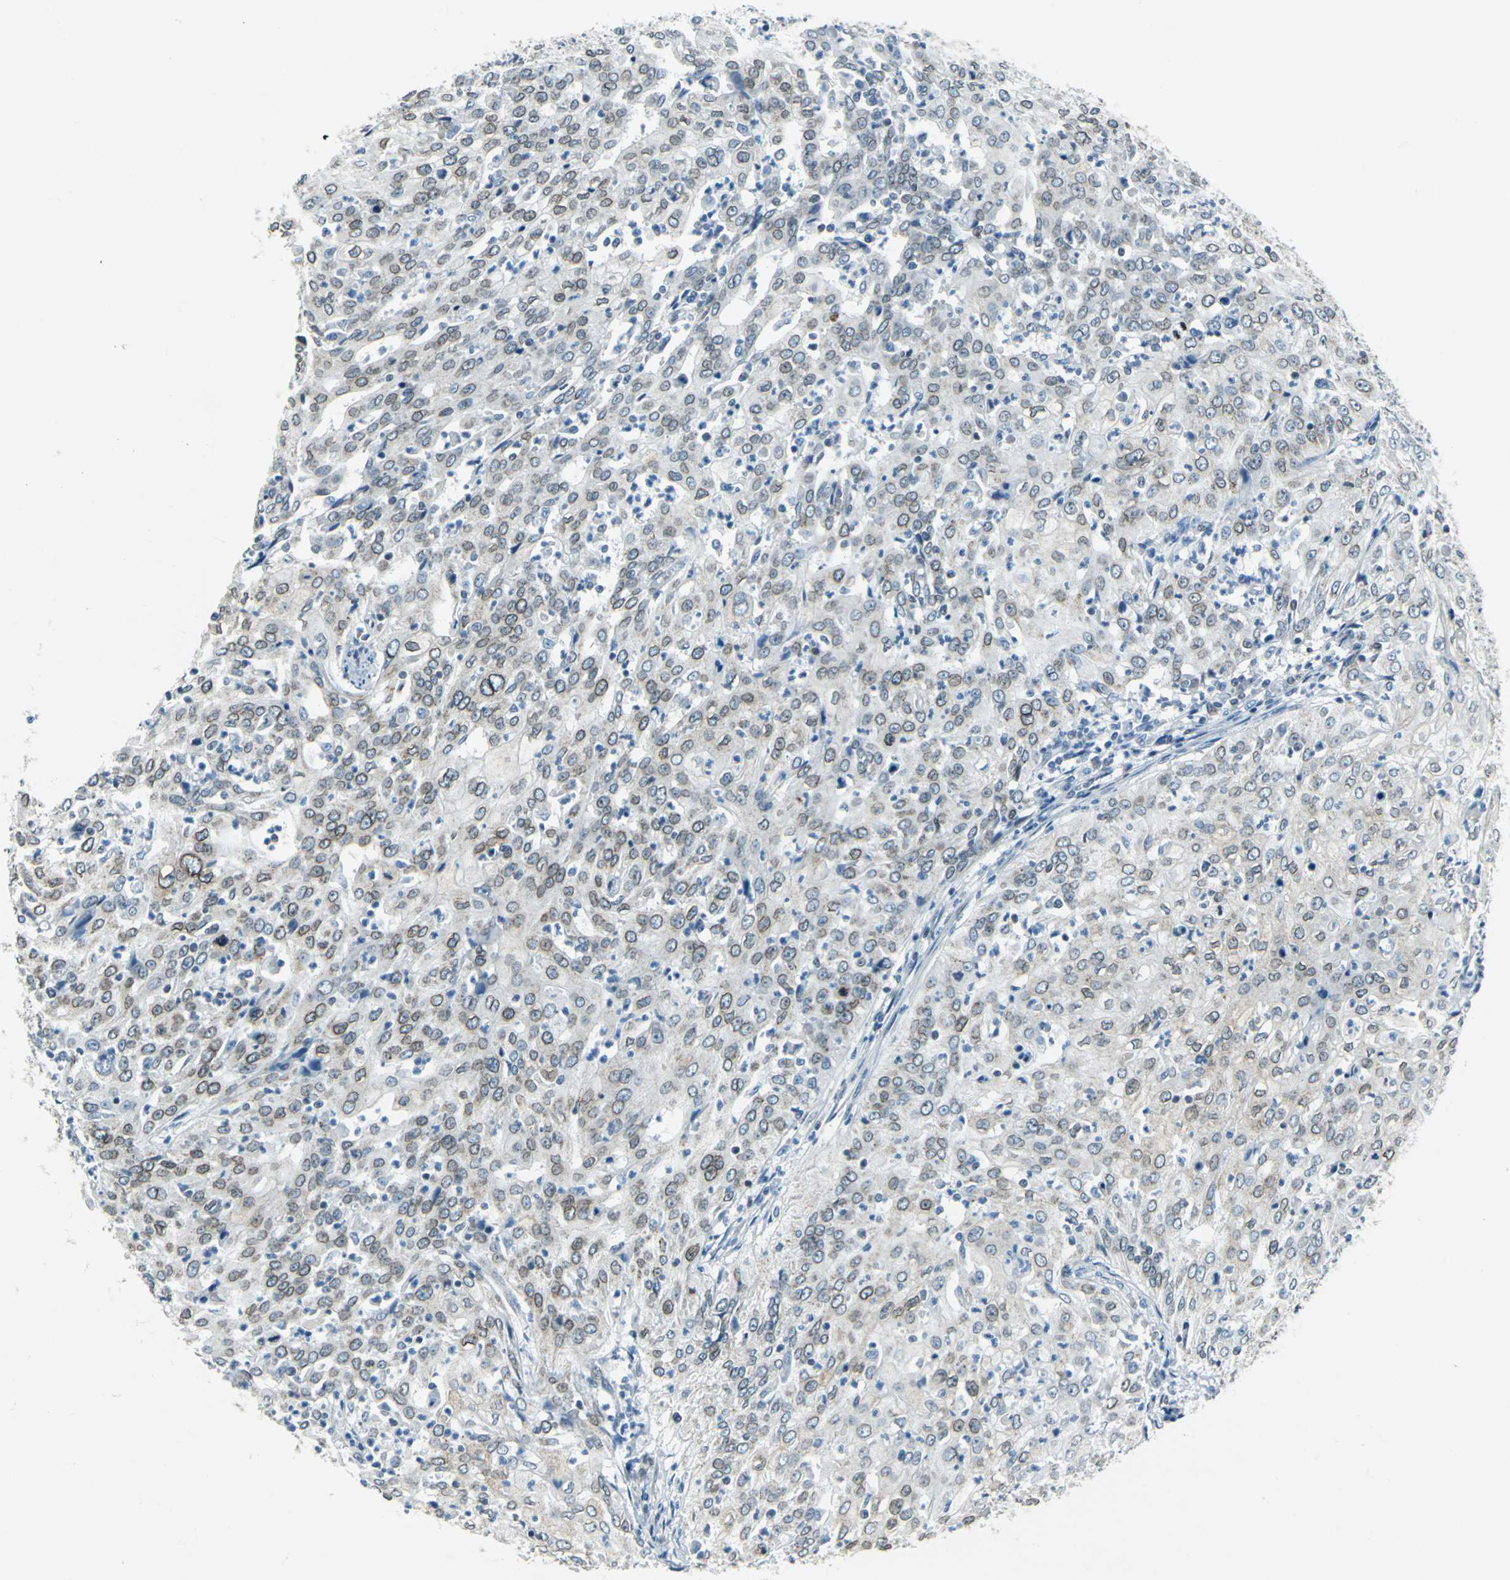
{"staining": {"intensity": "weak", "quantity": ">75%", "location": "cytoplasmic/membranous,nuclear"}, "tissue": "cervical cancer", "cell_type": "Tumor cells", "image_type": "cancer", "snomed": [{"axis": "morphology", "description": "Squamous cell carcinoma, NOS"}, {"axis": "topography", "description": "Cervix"}], "caption": "Brown immunohistochemical staining in human cervical cancer (squamous cell carcinoma) reveals weak cytoplasmic/membranous and nuclear staining in approximately >75% of tumor cells.", "gene": "SNUPN", "patient": {"sex": "female", "age": 39}}